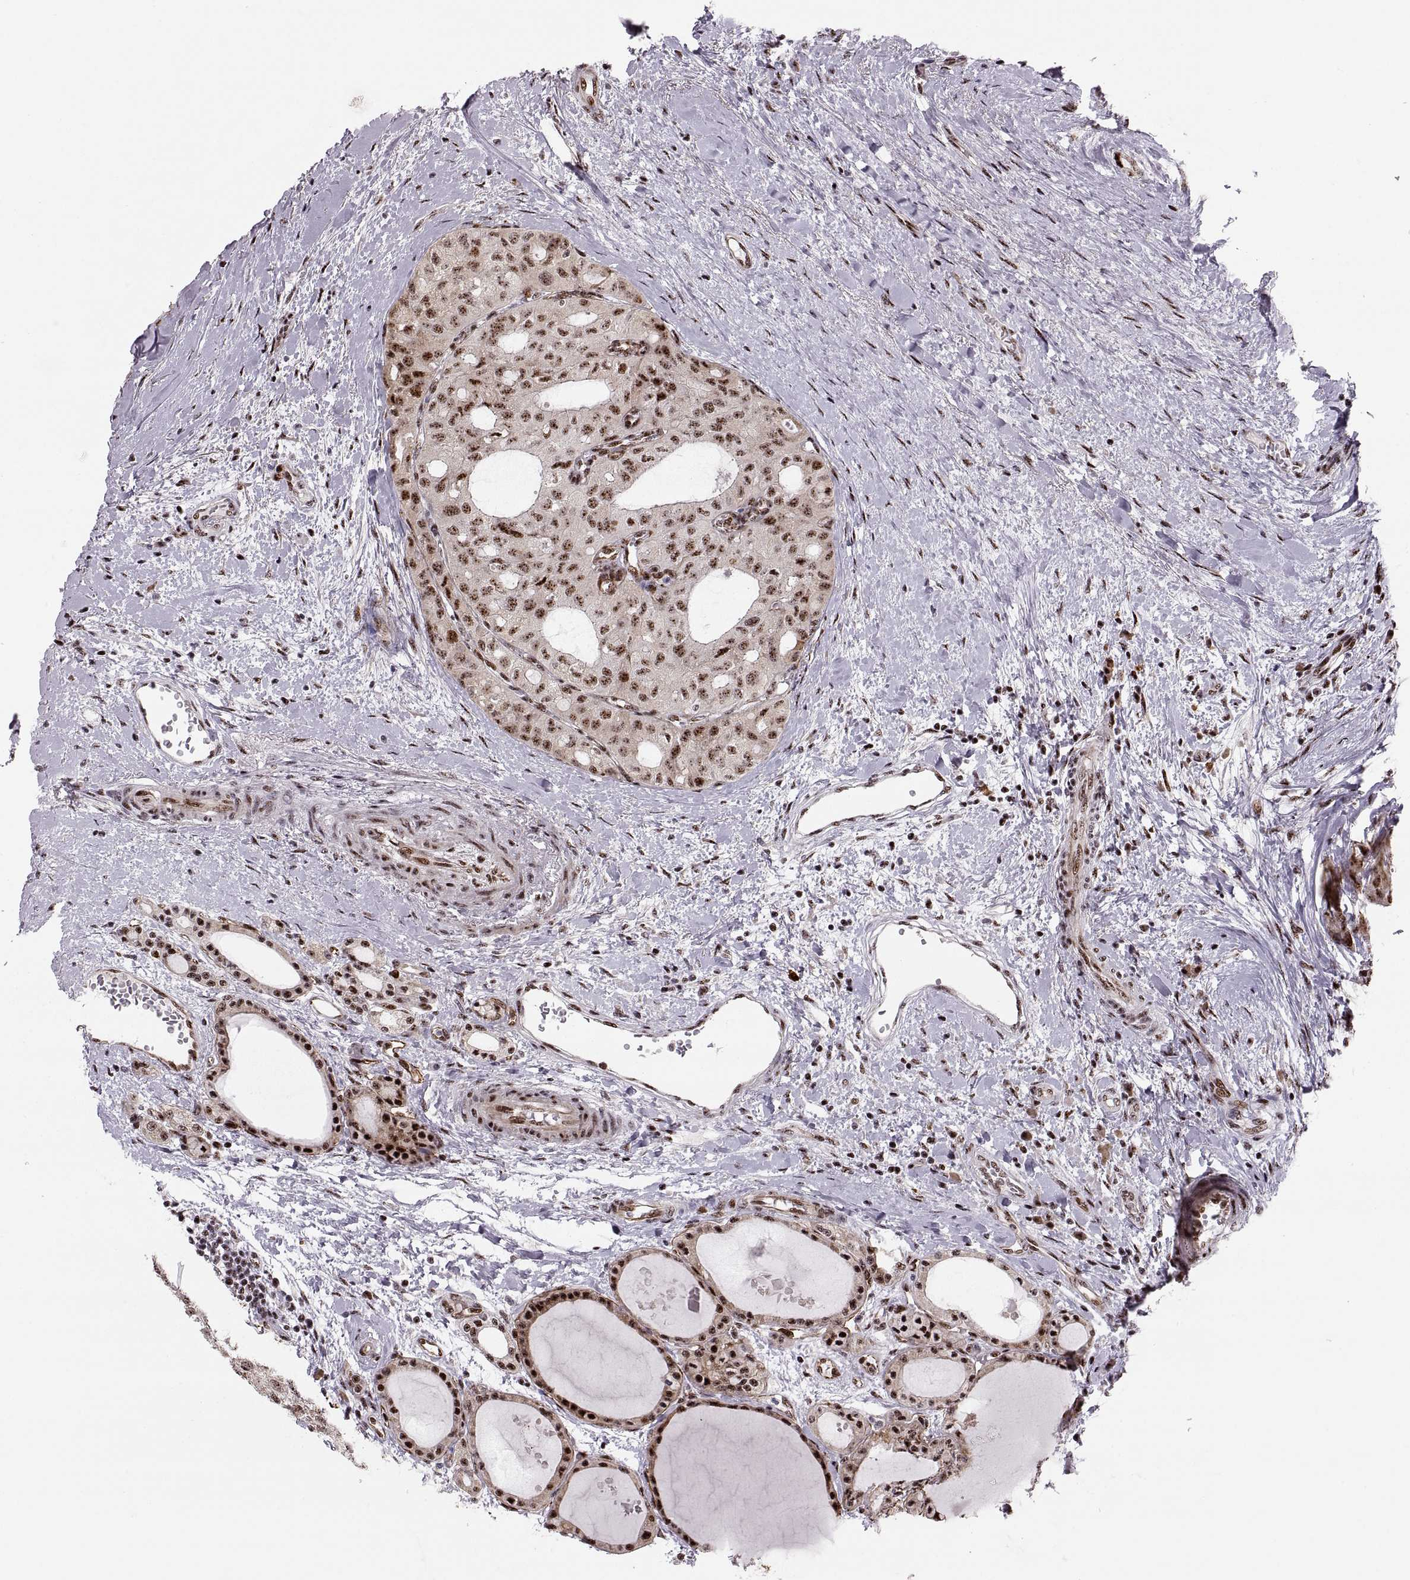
{"staining": {"intensity": "strong", "quantity": "25%-75%", "location": "nuclear"}, "tissue": "thyroid cancer", "cell_type": "Tumor cells", "image_type": "cancer", "snomed": [{"axis": "morphology", "description": "Follicular adenoma carcinoma, NOS"}, {"axis": "topography", "description": "Thyroid gland"}], "caption": "Immunohistochemical staining of thyroid cancer exhibits strong nuclear protein expression in approximately 25%-75% of tumor cells.", "gene": "ZCCHC17", "patient": {"sex": "male", "age": 75}}